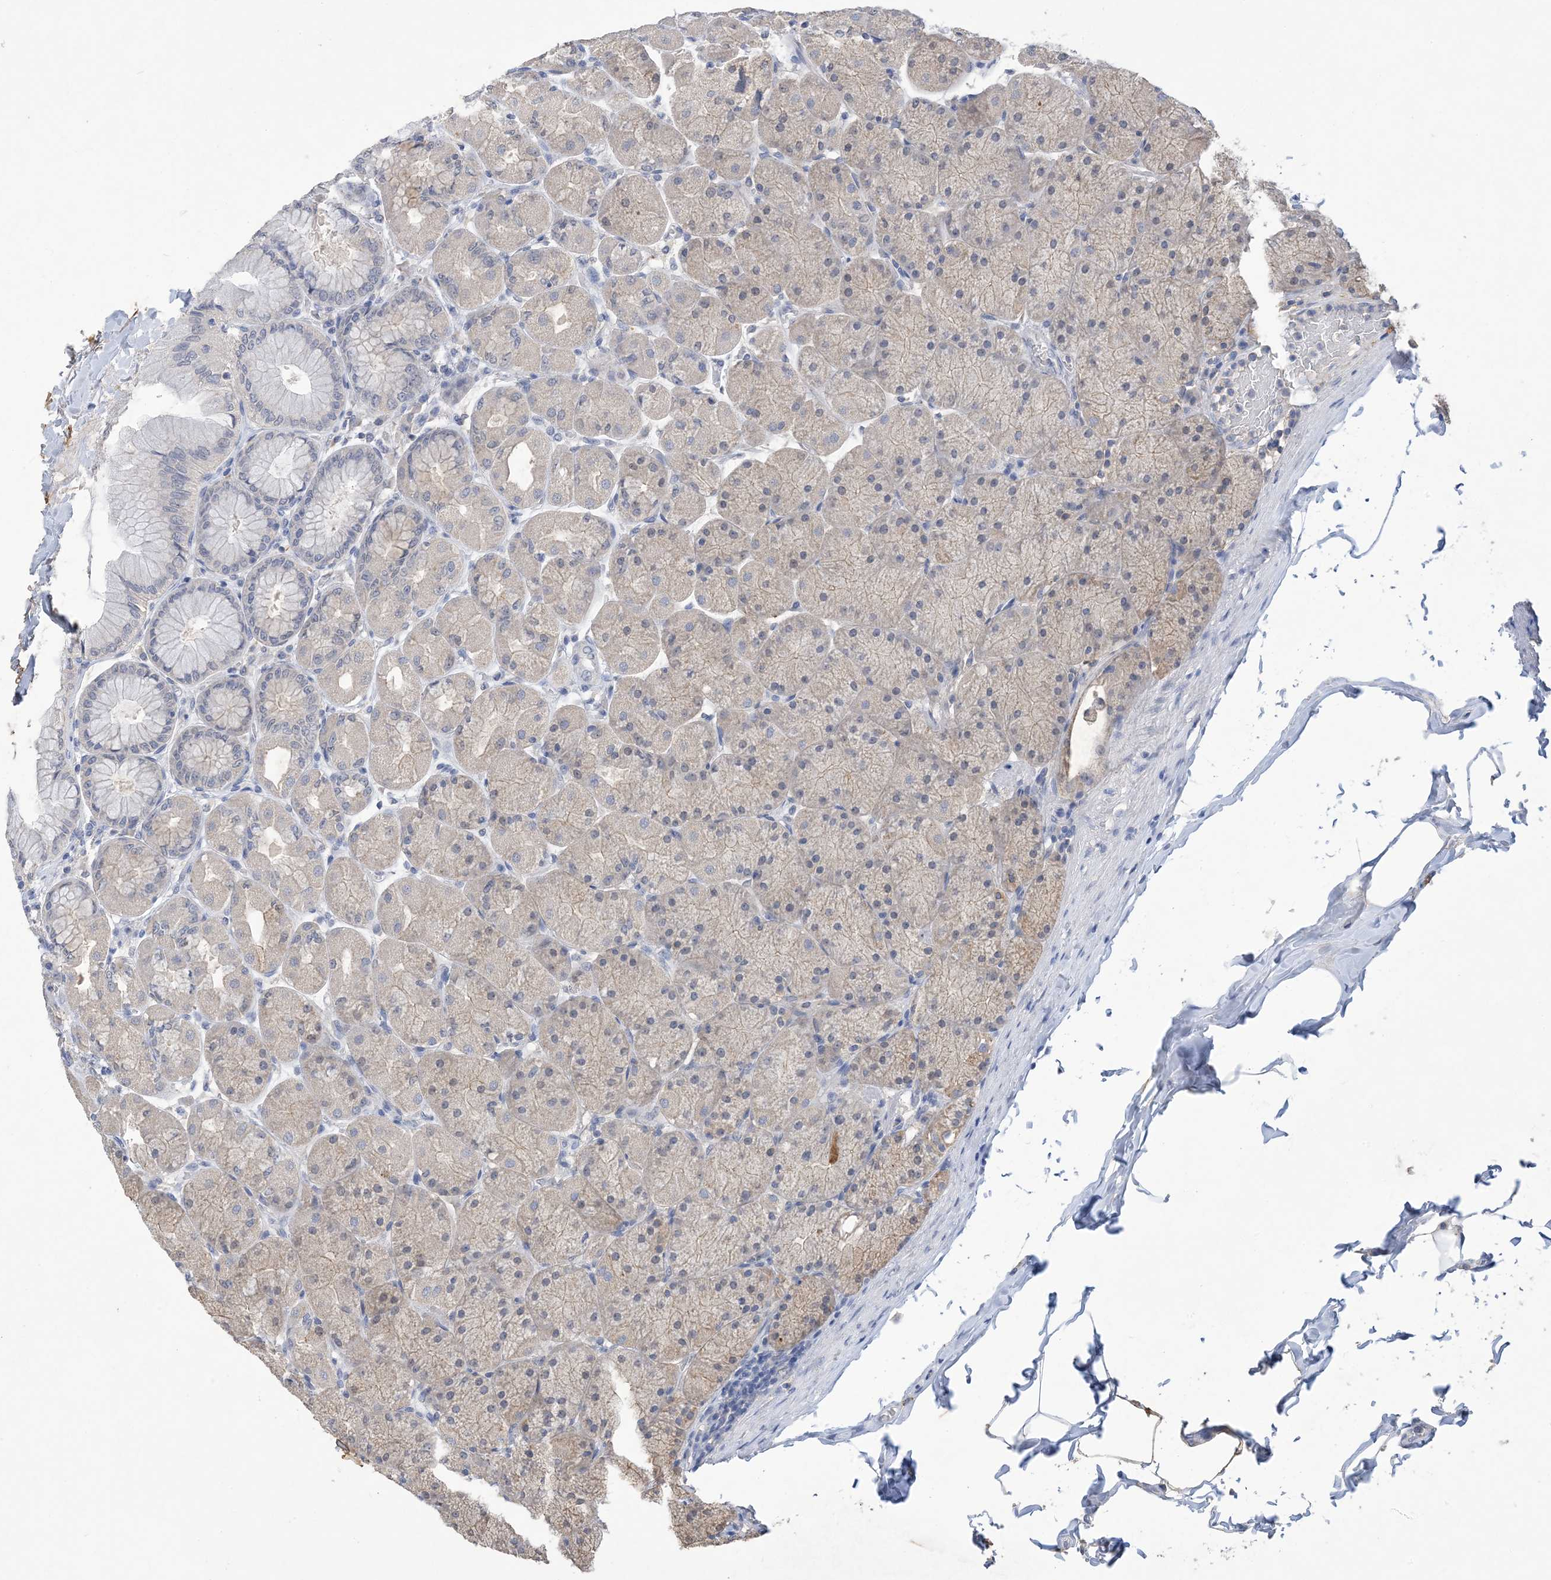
{"staining": {"intensity": "weak", "quantity": "<25%", "location": "cytoplasmic/membranous"}, "tissue": "stomach", "cell_type": "Glandular cells", "image_type": "normal", "snomed": [{"axis": "morphology", "description": "Normal tissue, NOS"}, {"axis": "topography", "description": "Stomach, upper"}], "caption": "High power microscopy image of an IHC histopathology image of normal stomach, revealing no significant staining in glandular cells.", "gene": "DSC3", "patient": {"sex": "female", "age": 56}}